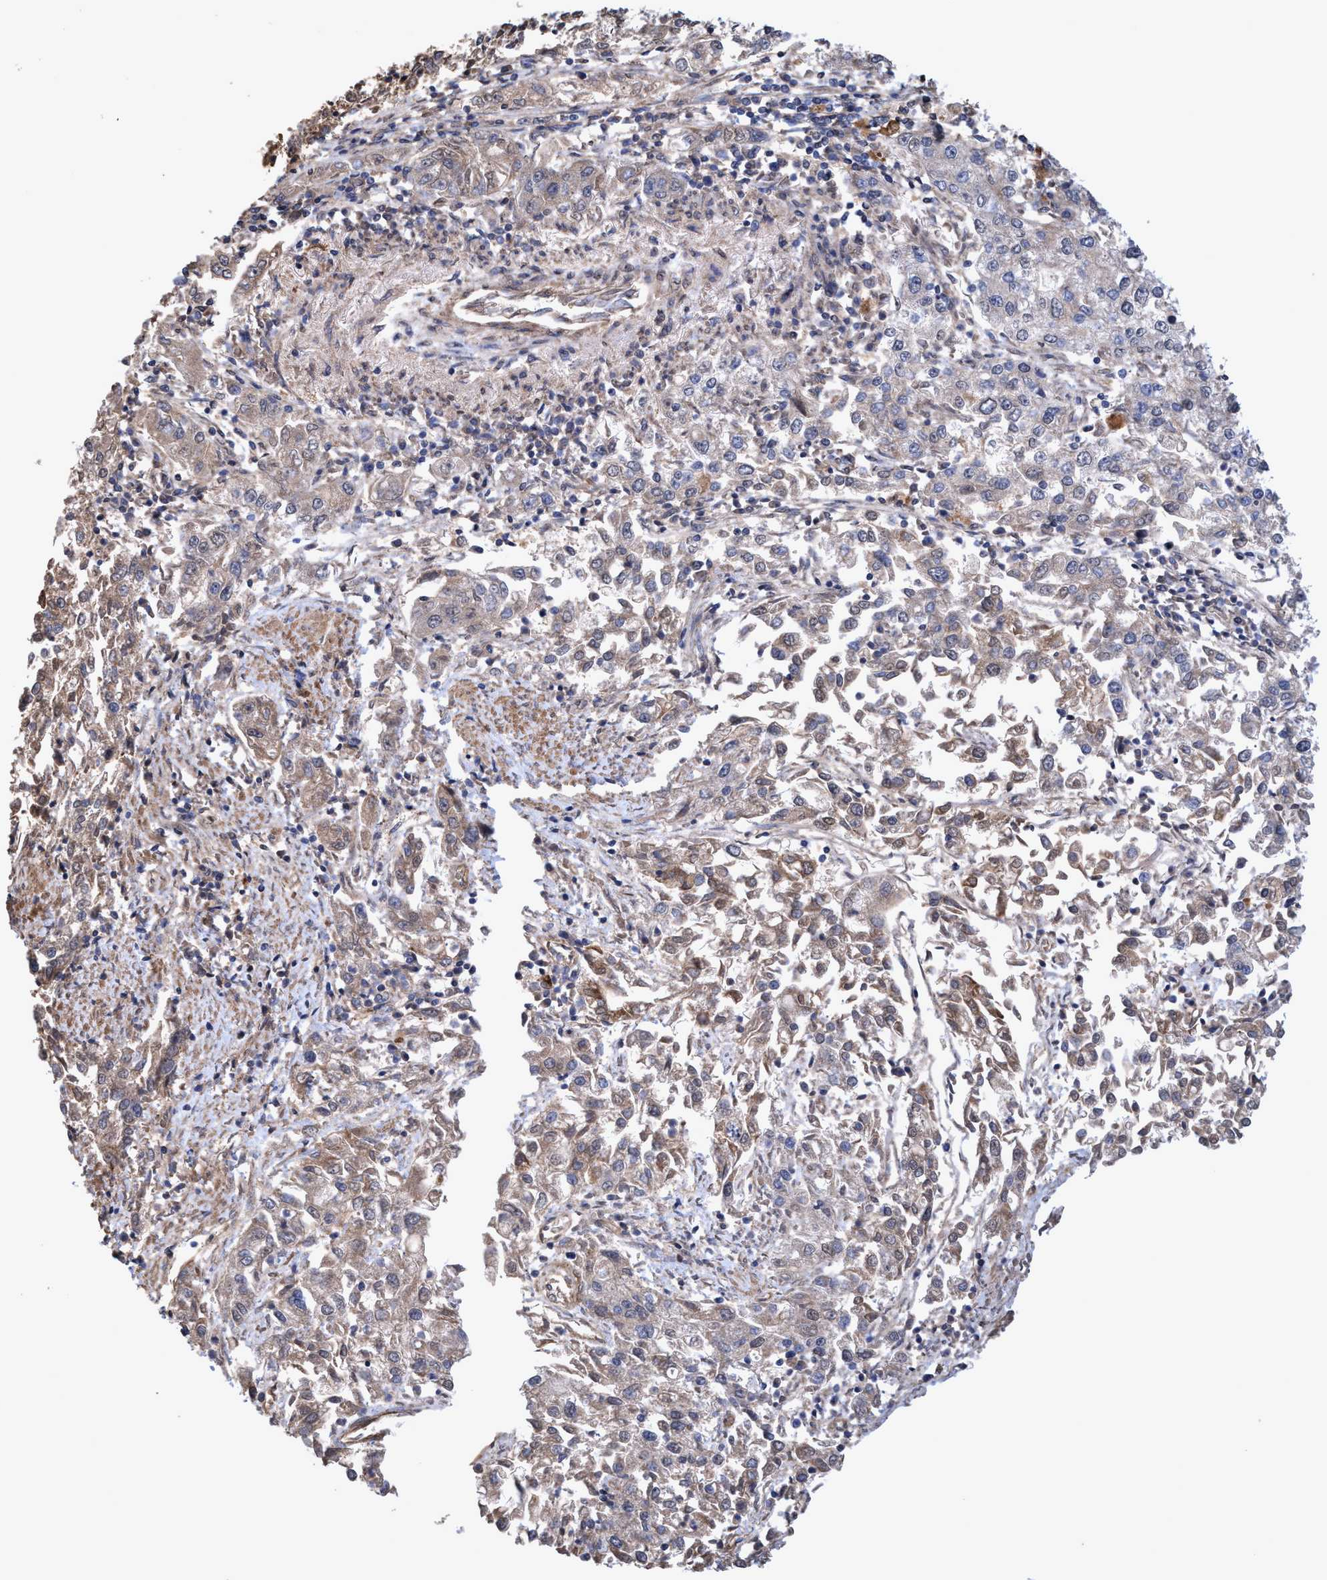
{"staining": {"intensity": "weak", "quantity": "25%-75%", "location": "cytoplasmic/membranous"}, "tissue": "endometrial cancer", "cell_type": "Tumor cells", "image_type": "cancer", "snomed": [{"axis": "morphology", "description": "Adenocarcinoma, NOS"}, {"axis": "topography", "description": "Endometrium"}], "caption": "An image of human endometrial cancer (adenocarcinoma) stained for a protein demonstrates weak cytoplasmic/membranous brown staining in tumor cells.", "gene": "ZNF677", "patient": {"sex": "female", "age": 49}}